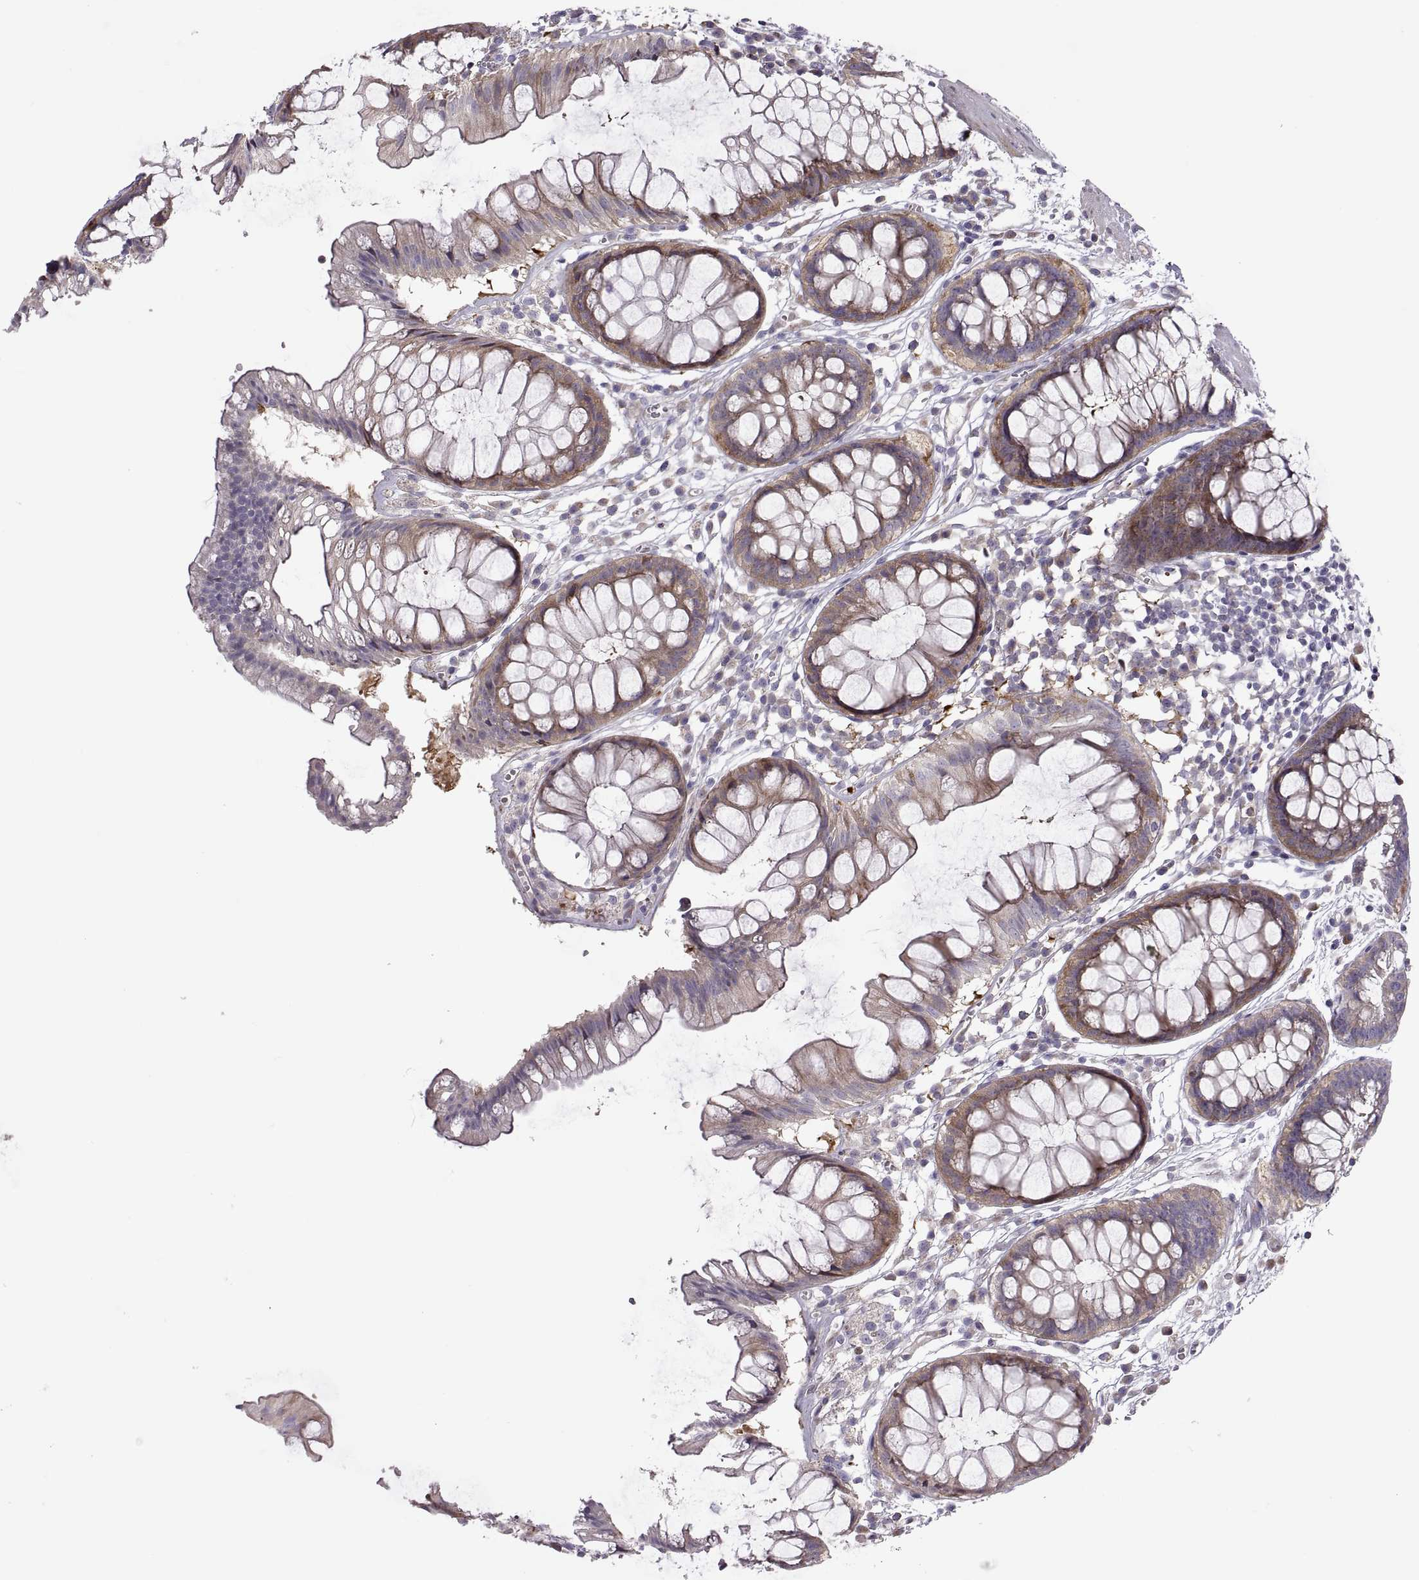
{"staining": {"intensity": "weak", "quantity": ">75%", "location": "cytoplasmic/membranous"}, "tissue": "colon", "cell_type": "Endothelial cells", "image_type": "normal", "snomed": [{"axis": "morphology", "description": "Normal tissue, NOS"}, {"axis": "morphology", "description": "Adenocarcinoma, NOS"}, {"axis": "topography", "description": "Colon"}], "caption": "Colon stained with DAB immunohistochemistry (IHC) demonstrates low levels of weak cytoplasmic/membranous staining in approximately >75% of endothelial cells.", "gene": "SPATA32", "patient": {"sex": "male", "age": 65}}